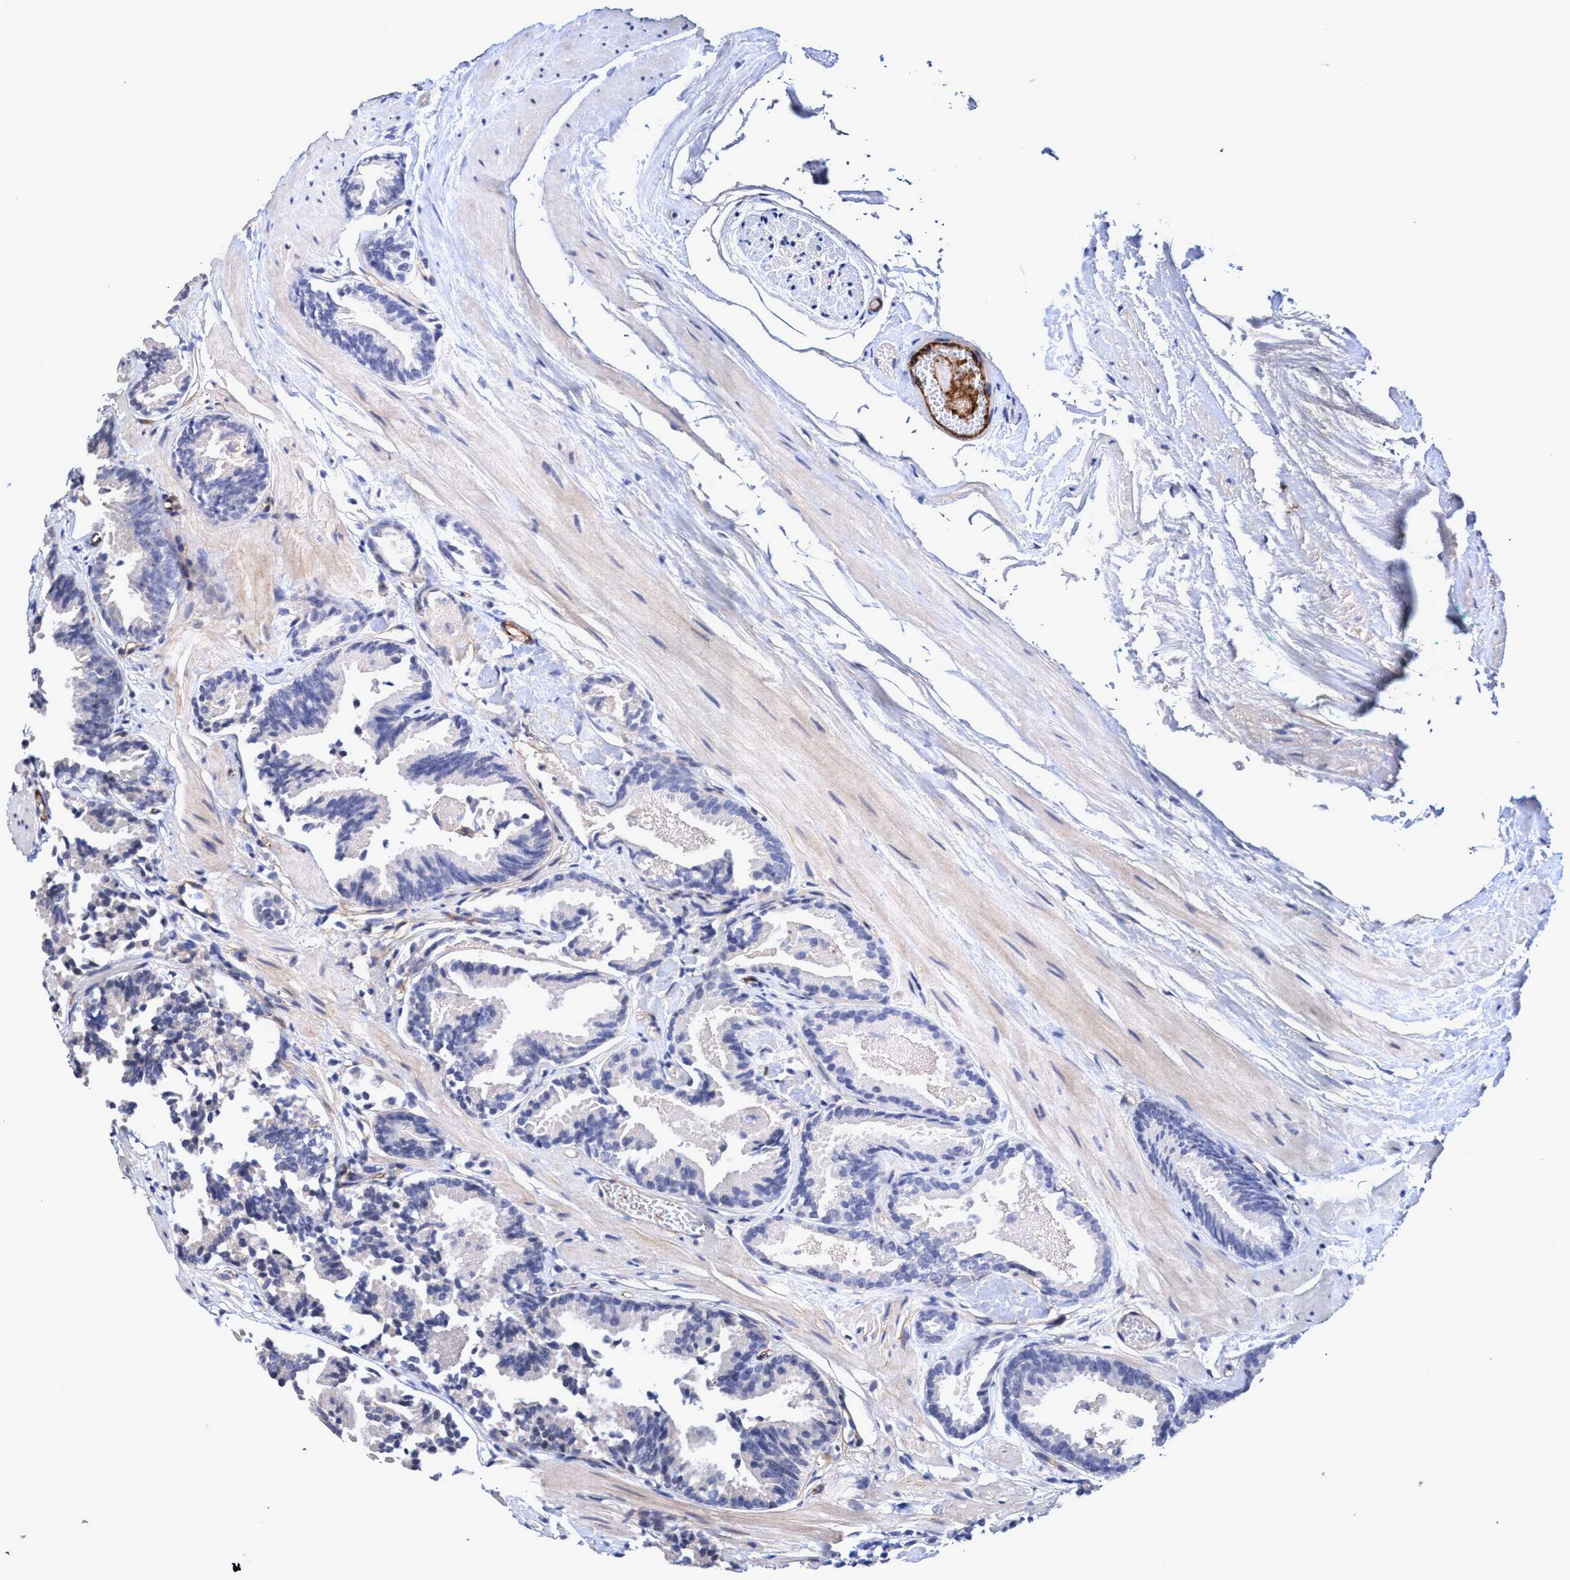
{"staining": {"intensity": "negative", "quantity": "none", "location": "none"}, "tissue": "prostate cancer", "cell_type": "Tumor cells", "image_type": "cancer", "snomed": [{"axis": "morphology", "description": "Adenocarcinoma, Low grade"}, {"axis": "topography", "description": "Prostate"}], "caption": "A photomicrograph of human prostate low-grade adenocarcinoma is negative for staining in tumor cells.", "gene": "ZNF750", "patient": {"sex": "male", "age": 51}}